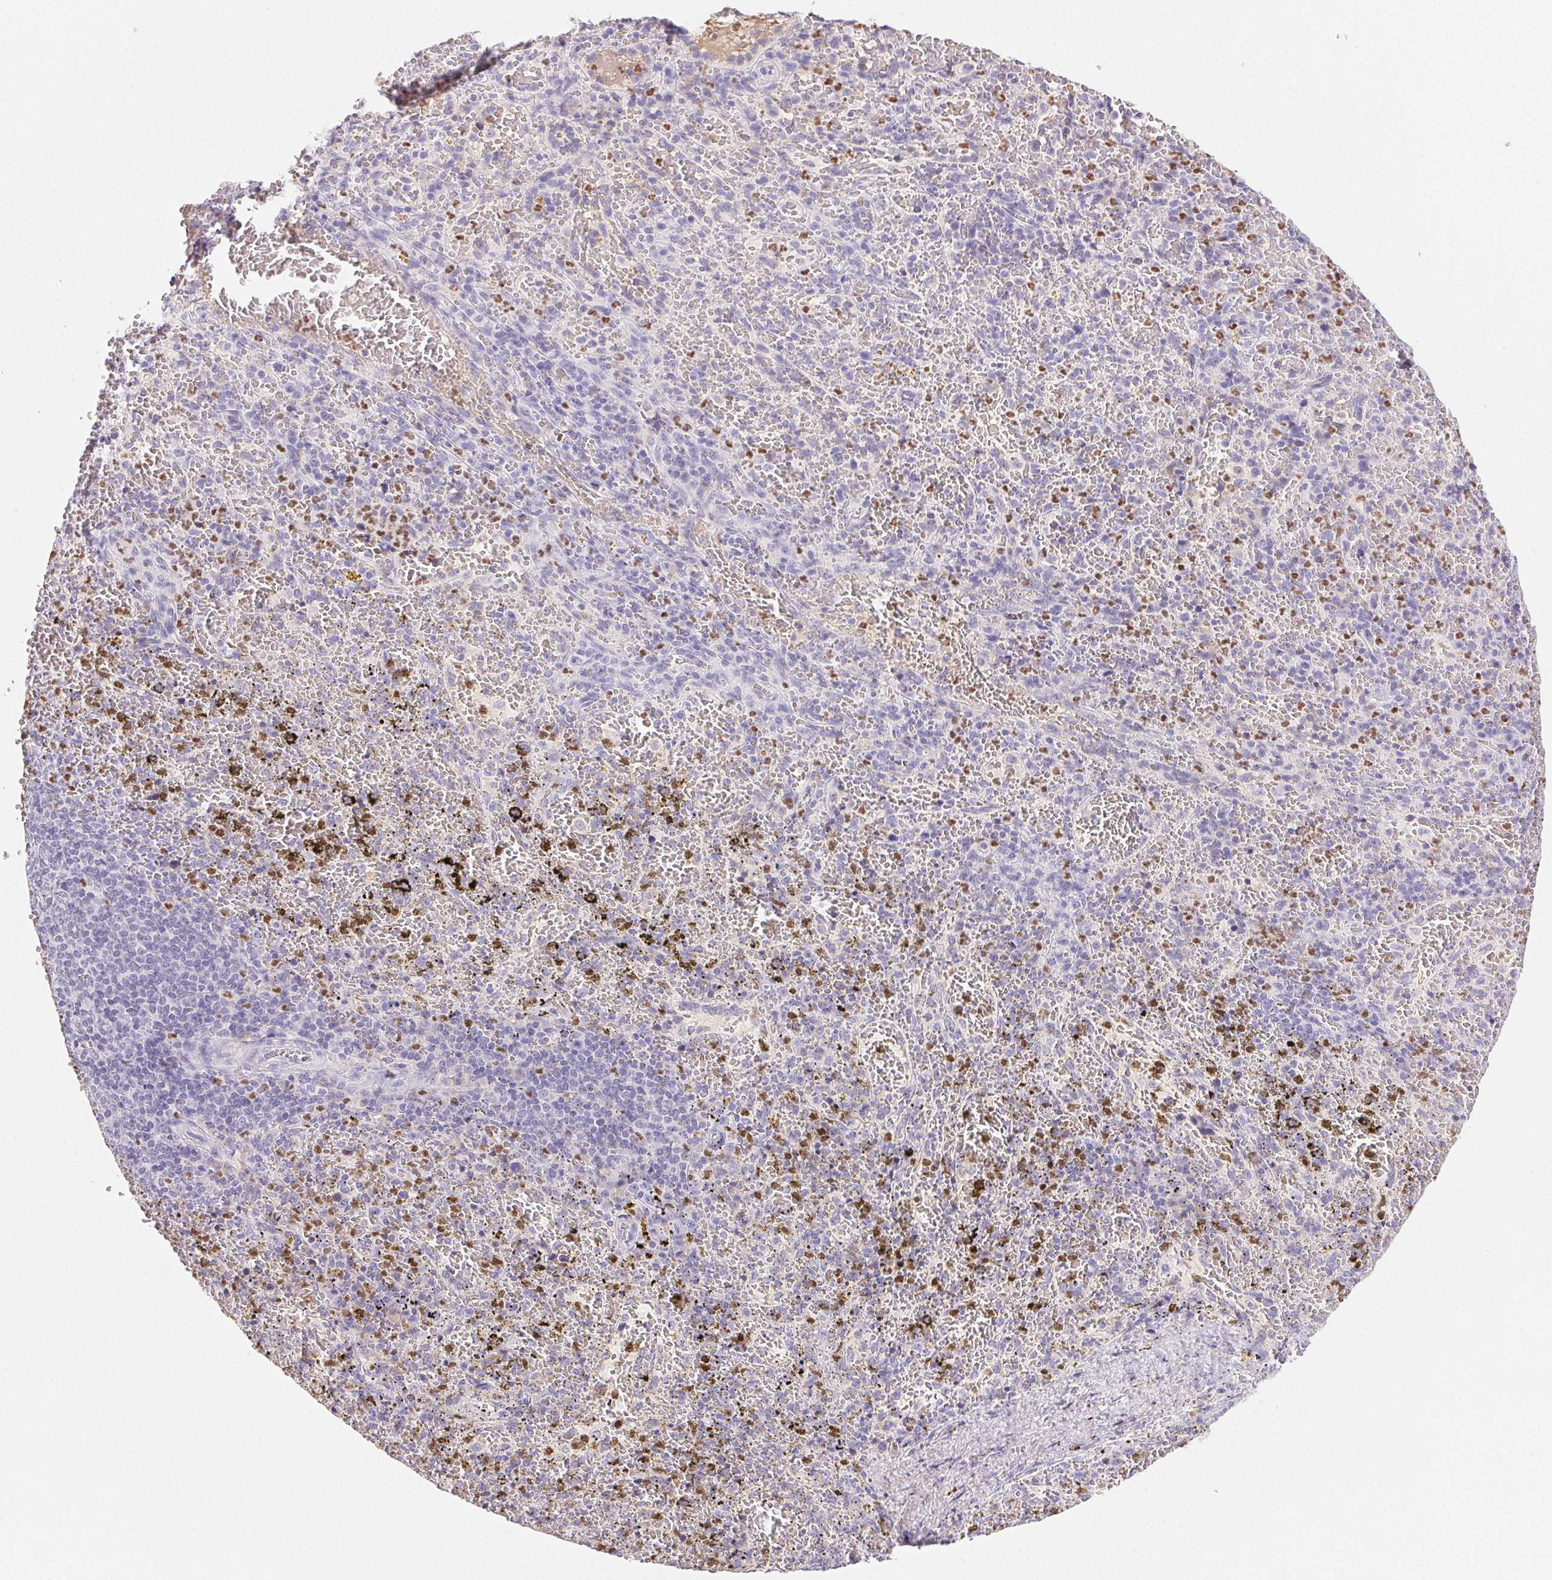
{"staining": {"intensity": "strong", "quantity": "25%-75%", "location": "cytoplasmic/membranous,nuclear"}, "tissue": "spleen", "cell_type": "Cells in red pulp", "image_type": "normal", "snomed": [{"axis": "morphology", "description": "Normal tissue, NOS"}, {"axis": "topography", "description": "Spleen"}], "caption": "Brown immunohistochemical staining in unremarkable human spleen reveals strong cytoplasmic/membranous,nuclear positivity in about 25%-75% of cells in red pulp.", "gene": "PADI4", "patient": {"sex": "female", "age": 50}}